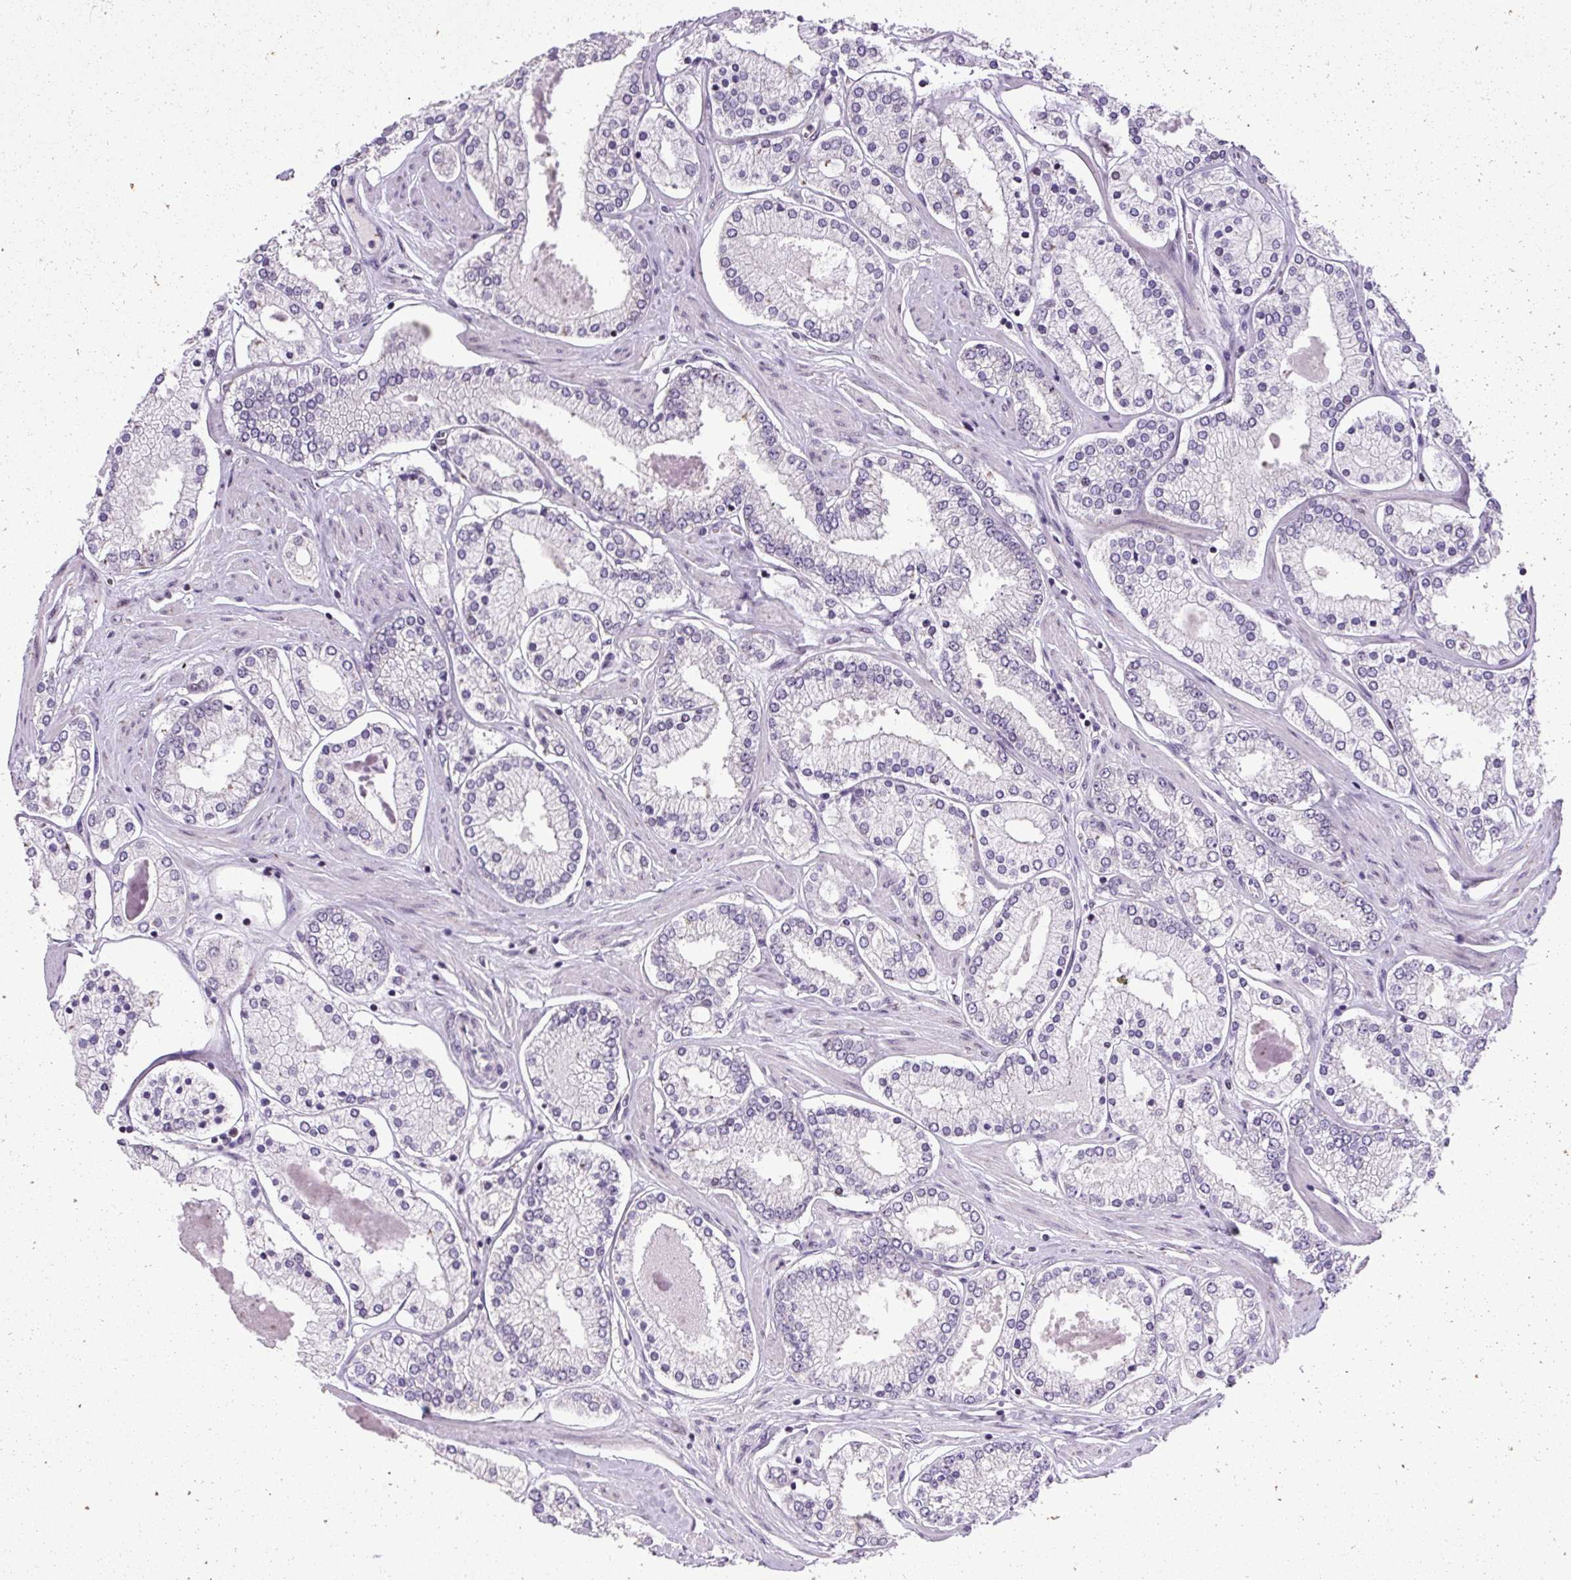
{"staining": {"intensity": "negative", "quantity": "none", "location": "none"}, "tissue": "prostate cancer", "cell_type": "Tumor cells", "image_type": "cancer", "snomed": [{"axis": "morphology", "description": "Adenocarcinoma, Low grade"}, {"axis": "topography", "description": "Prostate"}], "caption": "Tumor cells show no significant staining in prostate cancer. (IHC, brightfield microscopy, high magnification).", "gene": "ARHGEF18", "patient": {"sex": "male", "age": 42}}